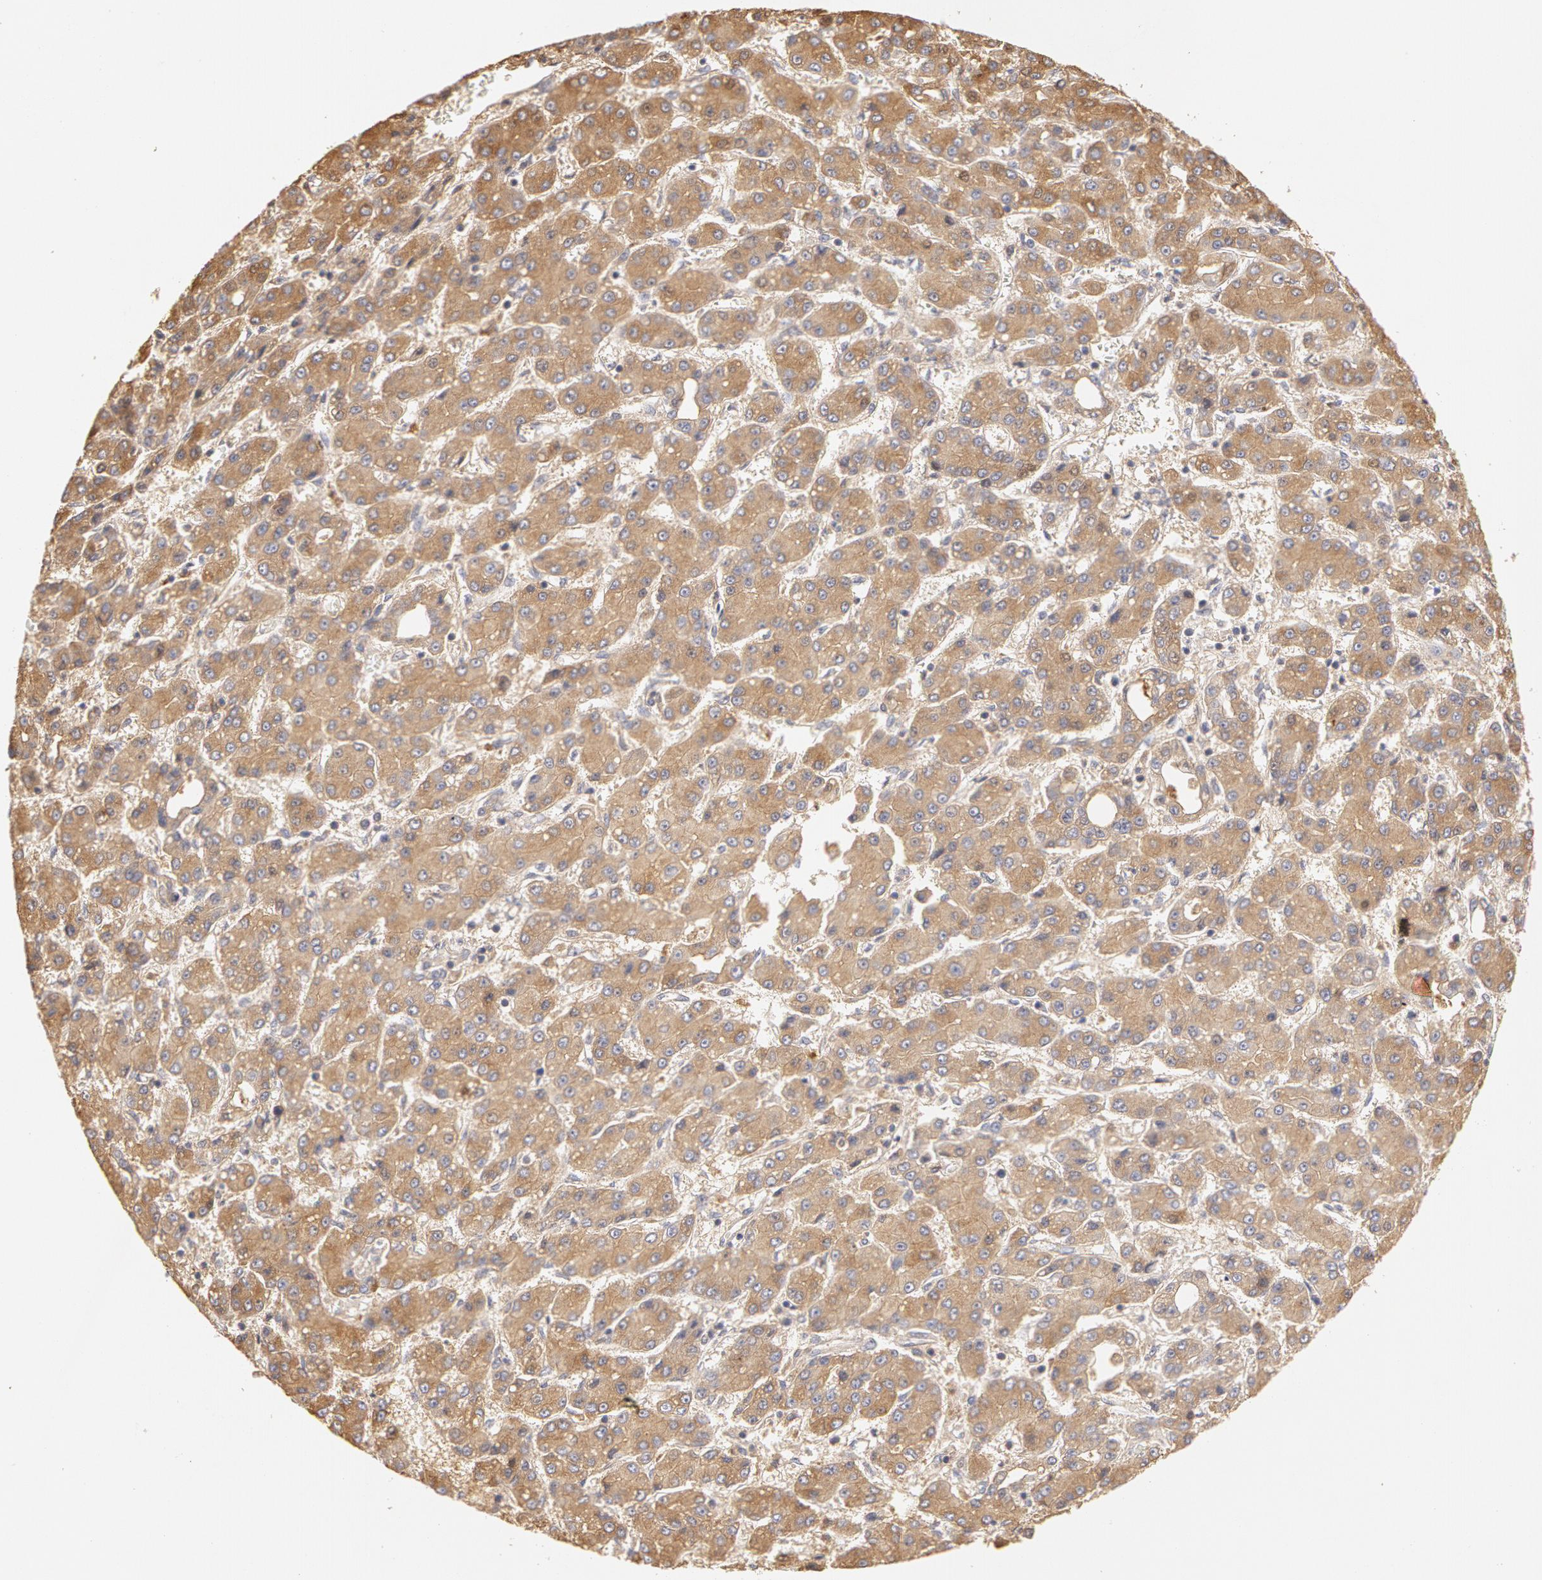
{"staining": {"intensity": "moderate", "quantity": ">75%", "location": "cytoplasmic/membranous"}, "tissue": "liver cancer", "cell_type": "Tumor cells", "image_type": "cancer", "snomed": [{"axis": "morphology", "description": "Carcinoma, Hepatocellular, NOS"}, {"axis": "topography", "description": "Liver"}], "caption": "Protein staining displays moderate cytoplasmic/membranous expression in approximately >75% of tumor cells in hepatocellular carcinoma (liver). The protein is stained brown, and the nuclei are stained in blue (DAB (3,3'-diaminobenzidine) IHC with brightfield microscopy, high magnification).", "gene": "TF", "patient": {"sex": "male", "age": 69}}